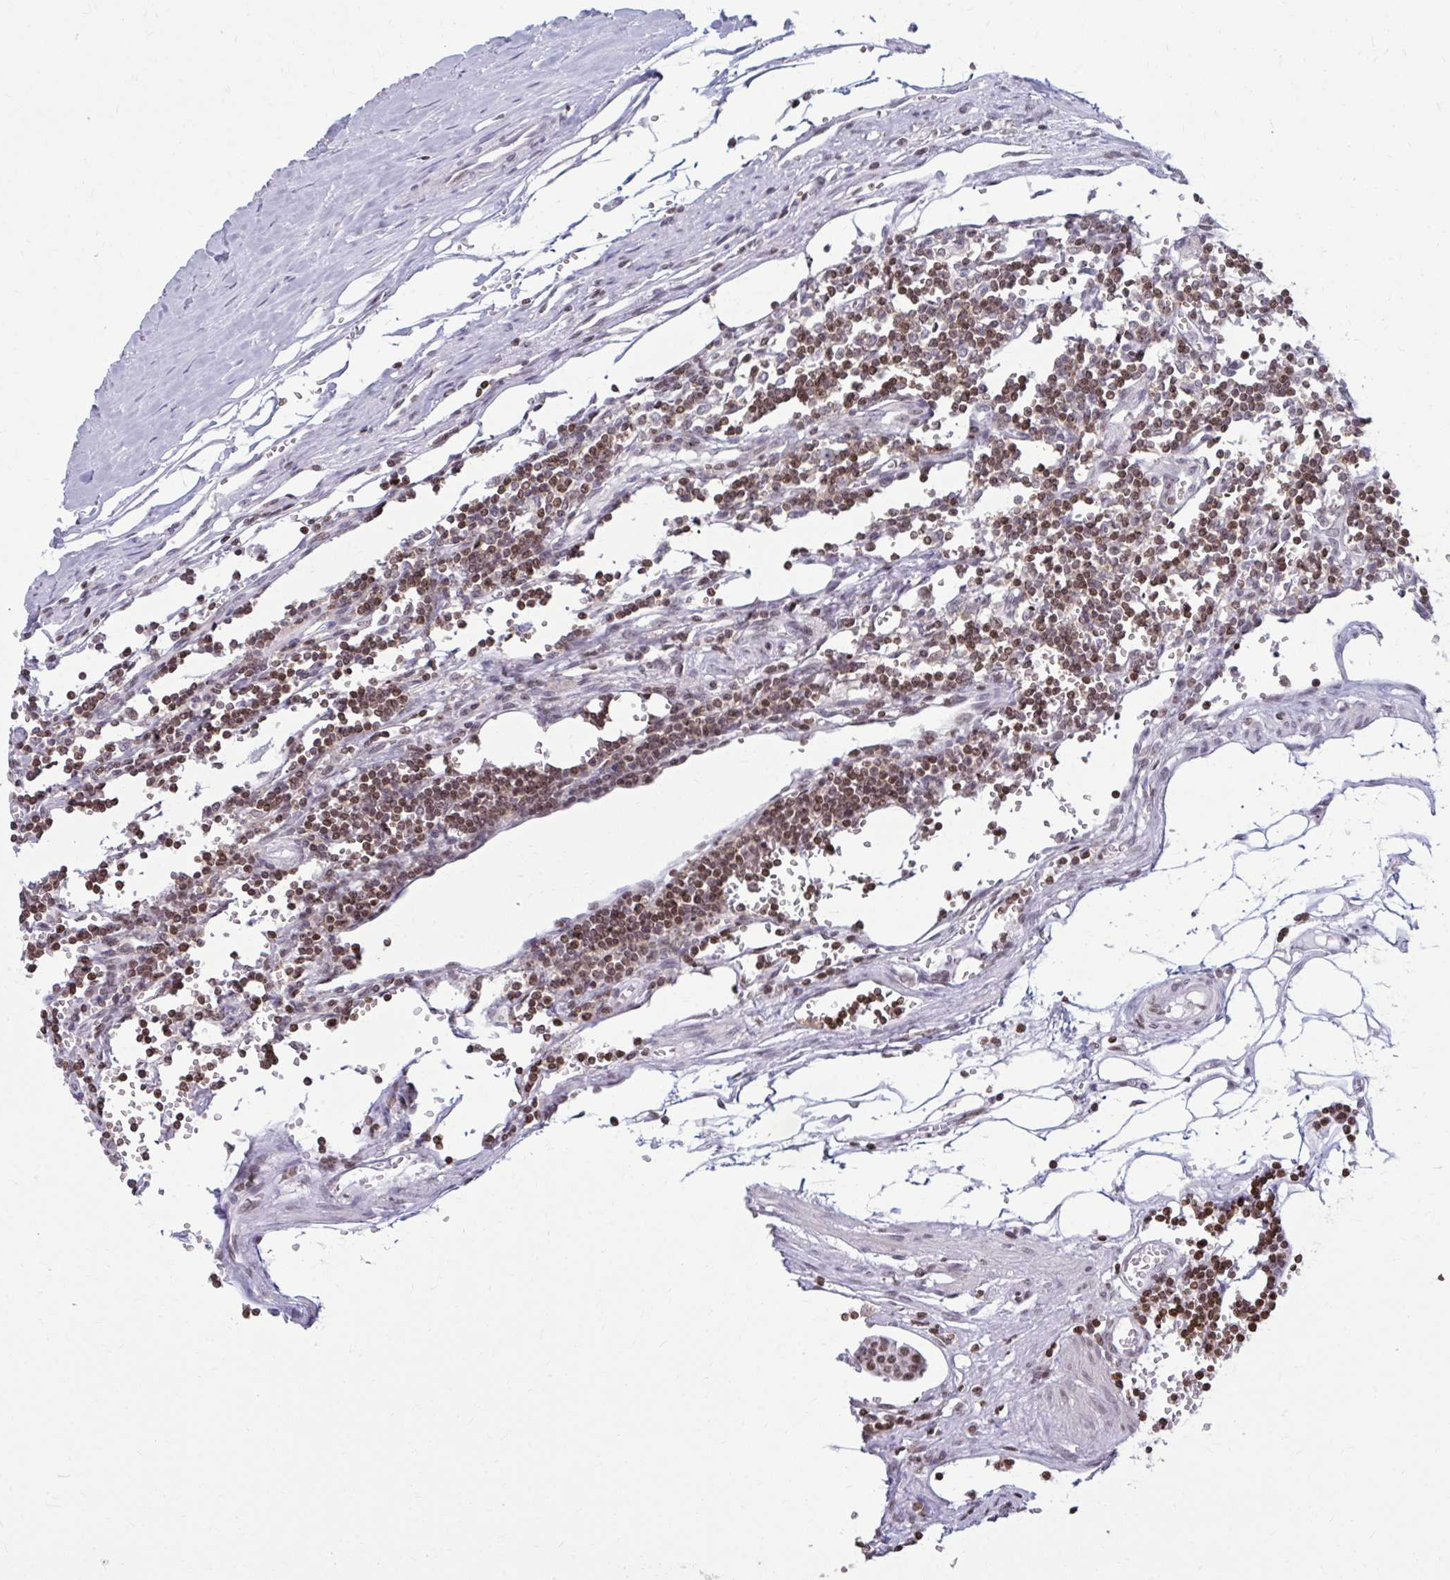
{"staining": {"intensity": "moderate", "quantity": "25%-75%", "location": "nuclear"}, "tissue": "carcinoid", "cell_type": "Tumor cells", "image_type": "cancer", "snomed": [{"axis": "morphology", "description": "Carcinoid, malignant, NOS"}, {"axis": "topography", "description": "Small intestine"}], "caption": "This micrograph reveals IHC staining of carcinoid, with medium moderate nuclear expression in approximately 25%-75% of tumor cells.", "gene": "AP5M1", "patient": {"sex": "male", "age": 63}}